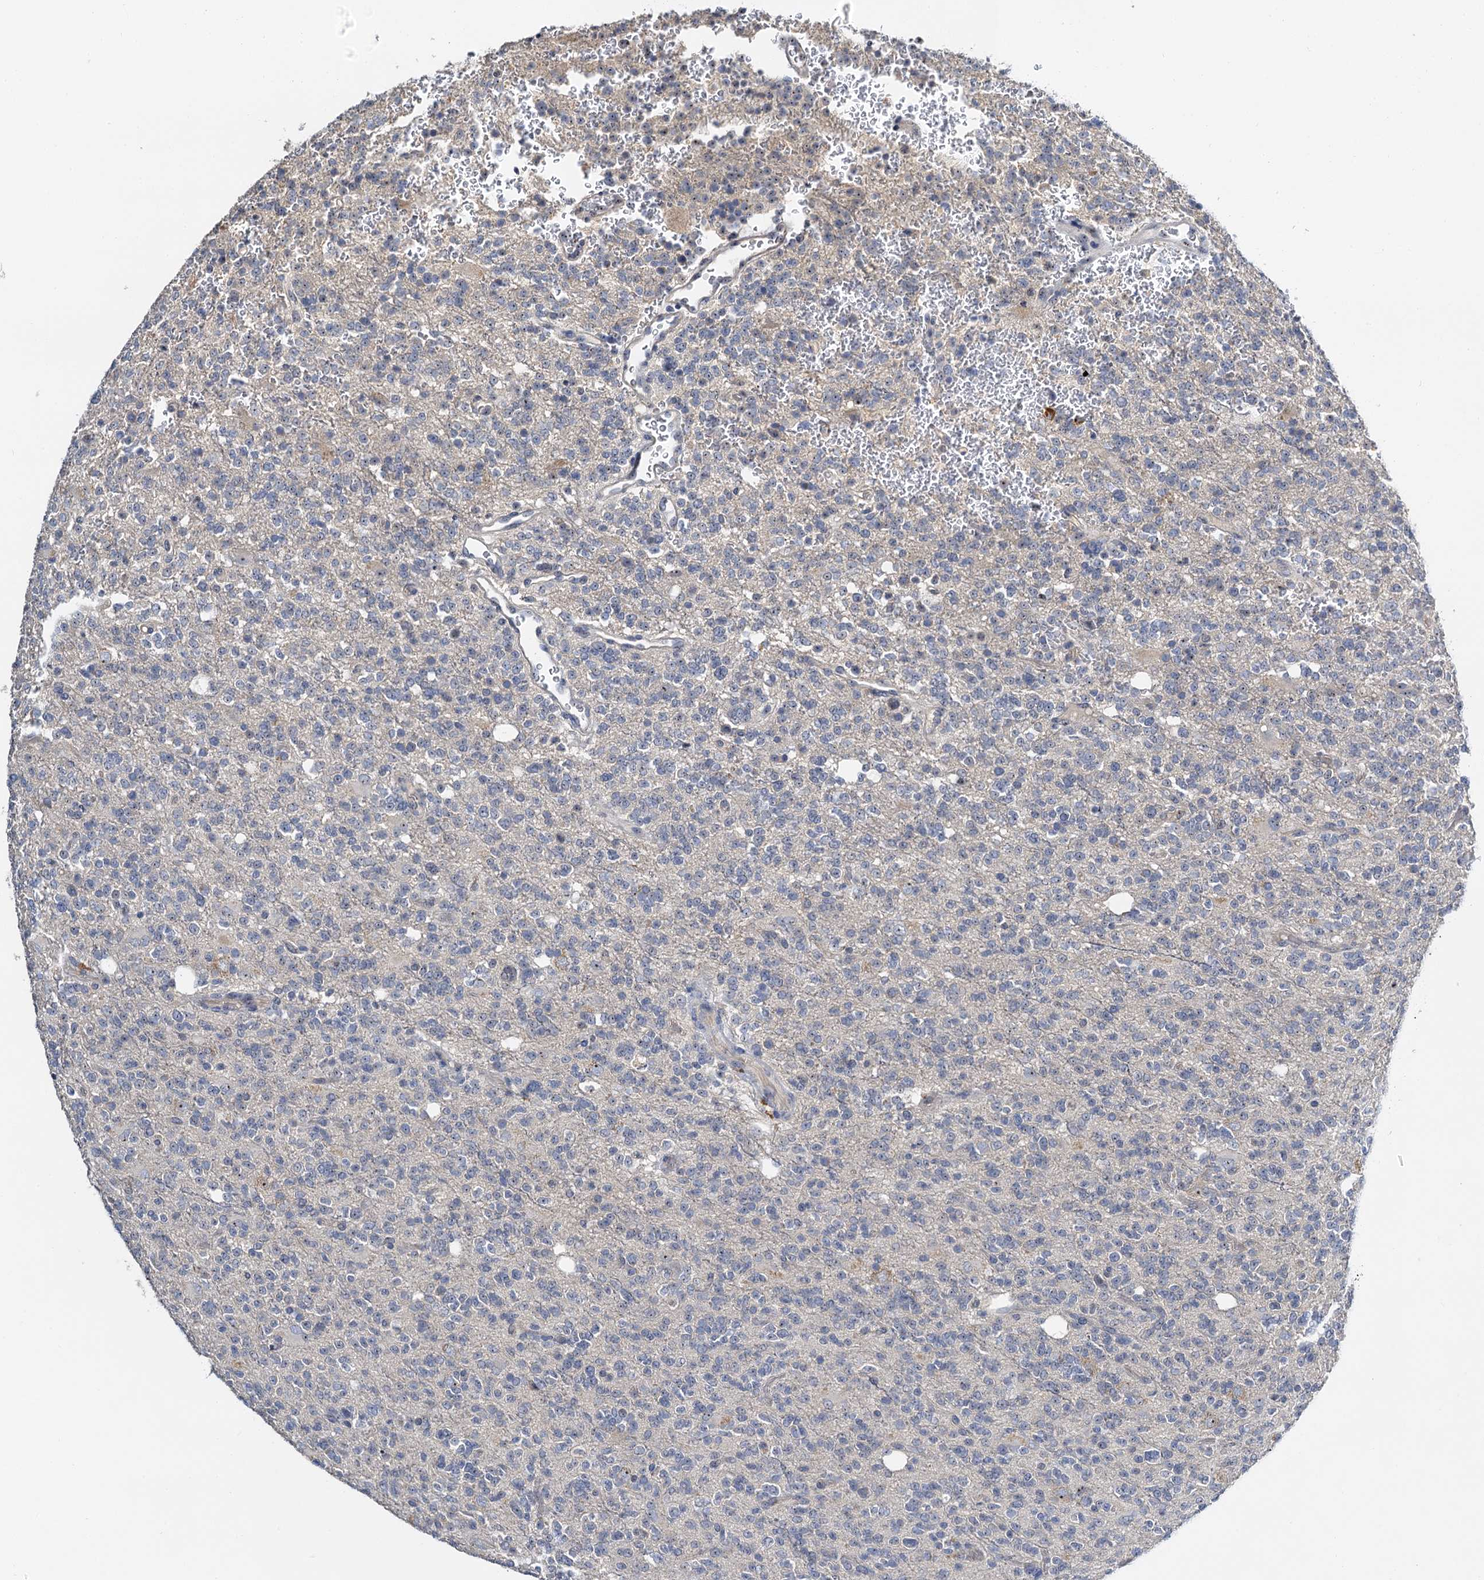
{"staining": {"intensity": "negative", "quantity": "none", "location": "none"}, "tissue": "glioma", "cell_type": "Tumor cells", "image_type": "cancer", "snomed": [{"axis": "morphology", "description": "Glioma, malignant, High grade"}, {"axis": "topography", "description": "Brain"}], "caption": "High power microscopy image of an immunohistochemistry photomicrograph of malignant high-grade glioma, revealing no significant positivity in tumor cells.", "gene": "NOP2", "patient": {"sex": "female", "age": 62}}